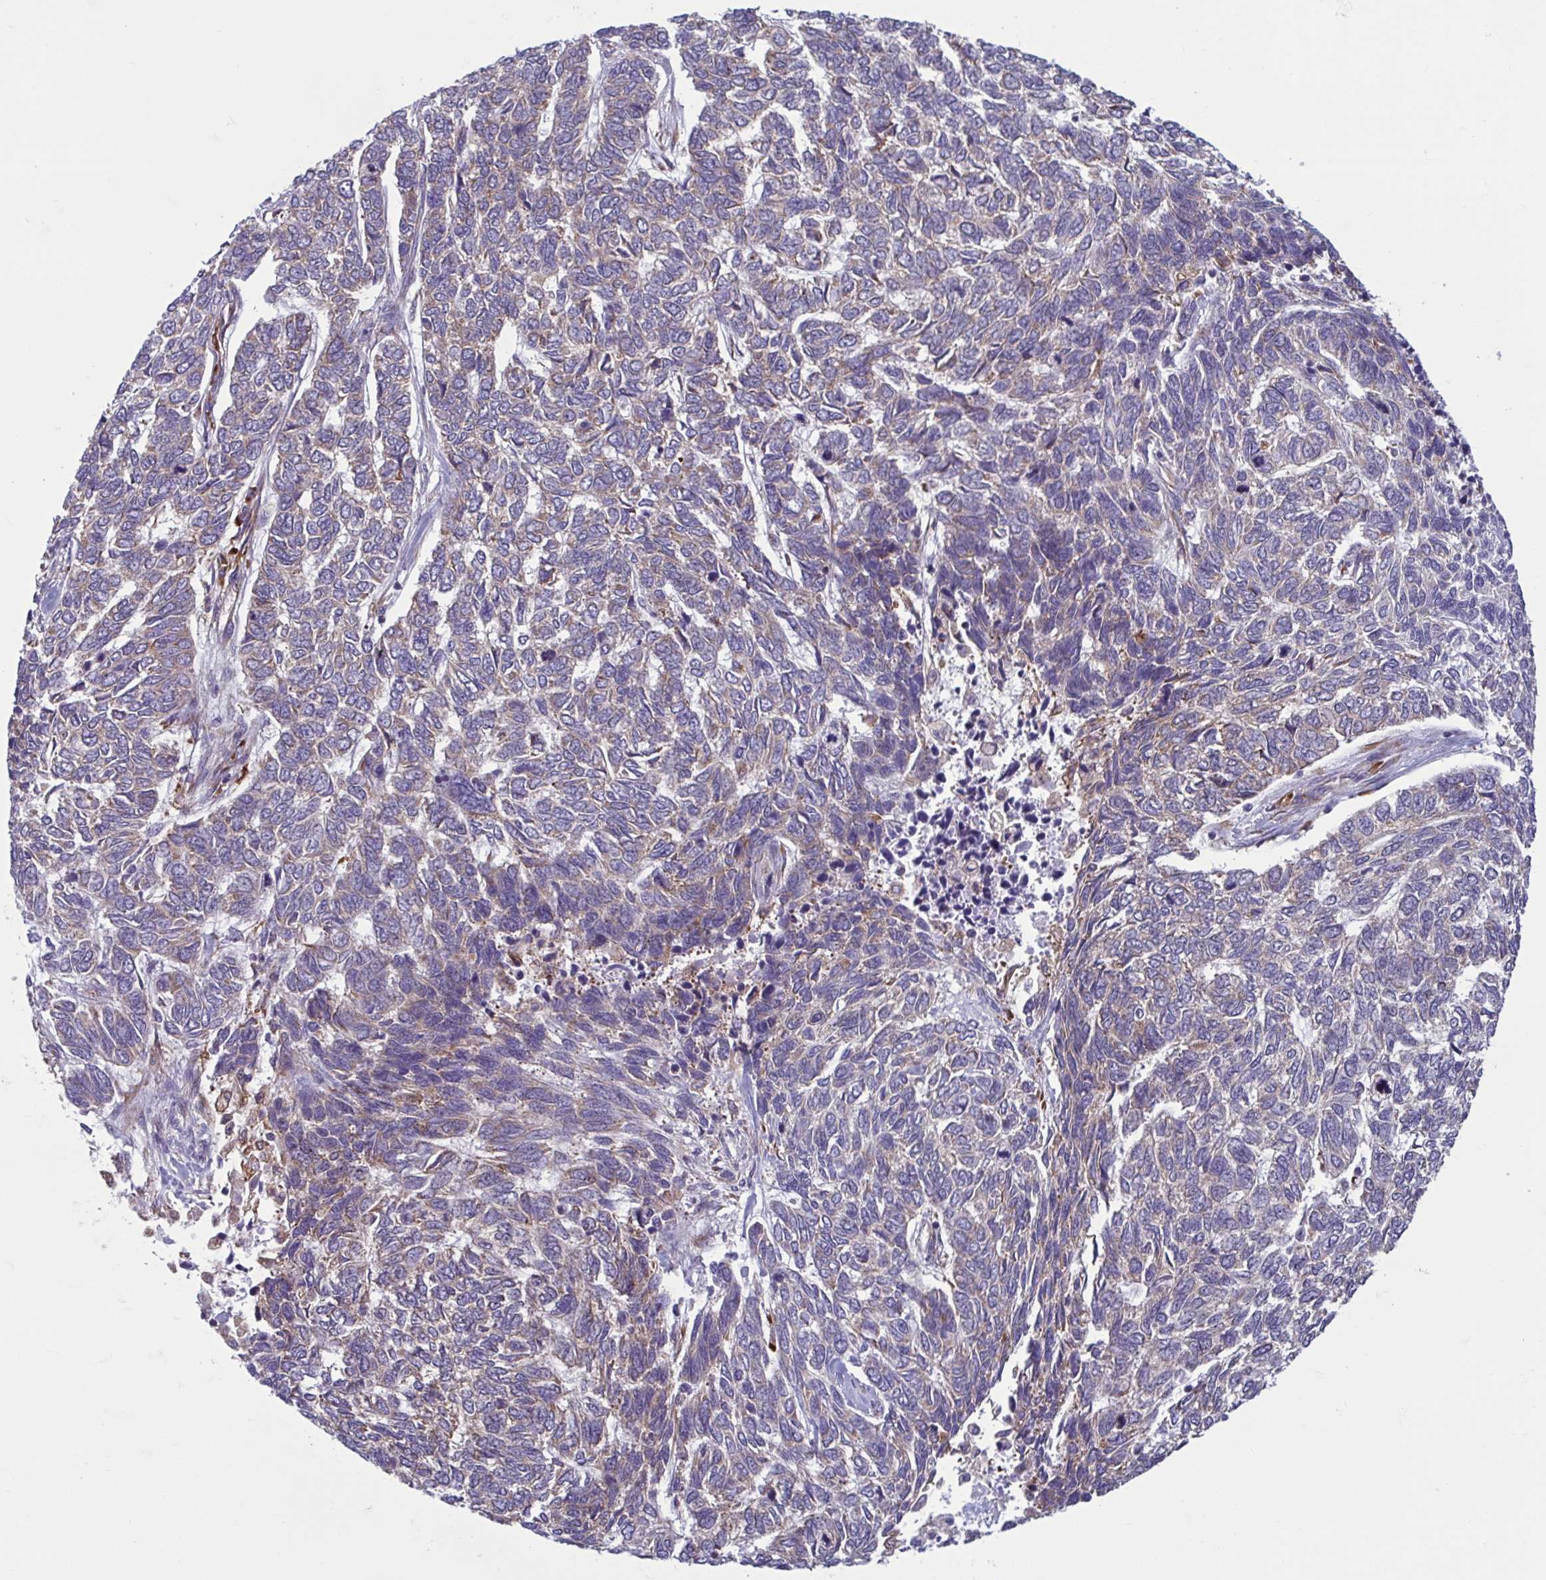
{"staining": {"intensity": "weak", "quantity": "<25%", "location": "cytoplasmic/membranous"}, "tissue": "skin cancer", "cell_type": "Tumor cells", "image_type": "cancer", "snomed": [{"axis": "morphology", "description": "Basal cell carcinoma"}, {"axis": "topography", "description": "Skin"}], "caption": "This is a image of immunohistochemistry (IHC) staining of skin cancer (basal cell carcinoma), which shows no expression in tumor cells.", "gene": "RPS16", "patient": {"sex": "female", "age": 65}}